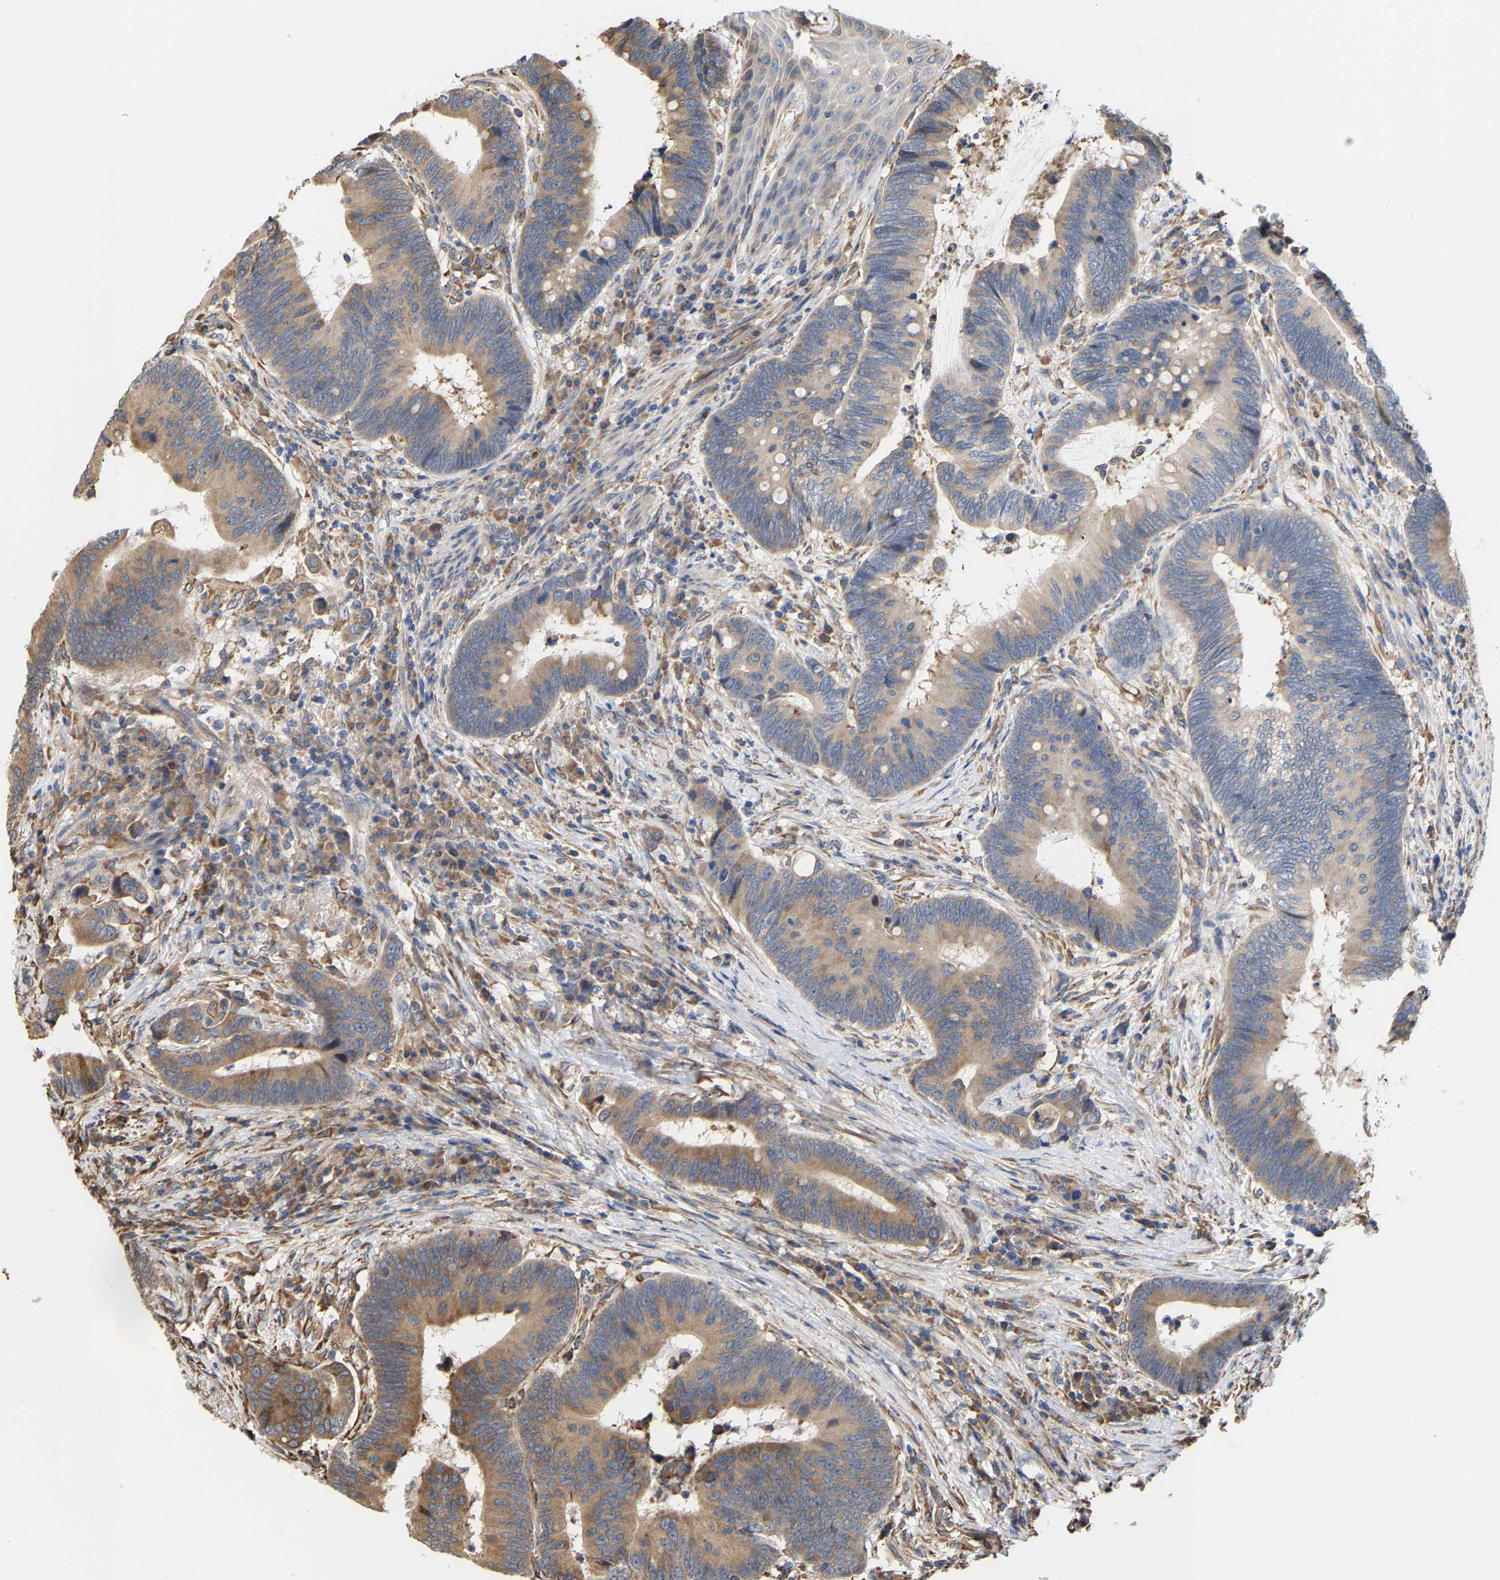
{"staining": {"intensity": "moderate", "quantity": "<25%", "location": "cytoplasmic/membranous"}, "tissue": "colorectal cancer", "cell_type": "Tumor cells", "image_type": "cancer", "snomed": [{"axis": "morphology", "description": "Adenocarcinoma, NOS"}, {"axis": "topography", "description": "Rectum"}, {"axis": "topography", "description": "Anal"}], "caption": "Human colorectal adenocarcinoma stained for a protein (brown) exhibits moderate cytoplasmic/membranous positive staining in approximately <25% of tumor cells.", "gene": "ARAP1", "patient": {"sex": "female", "age": 89}}